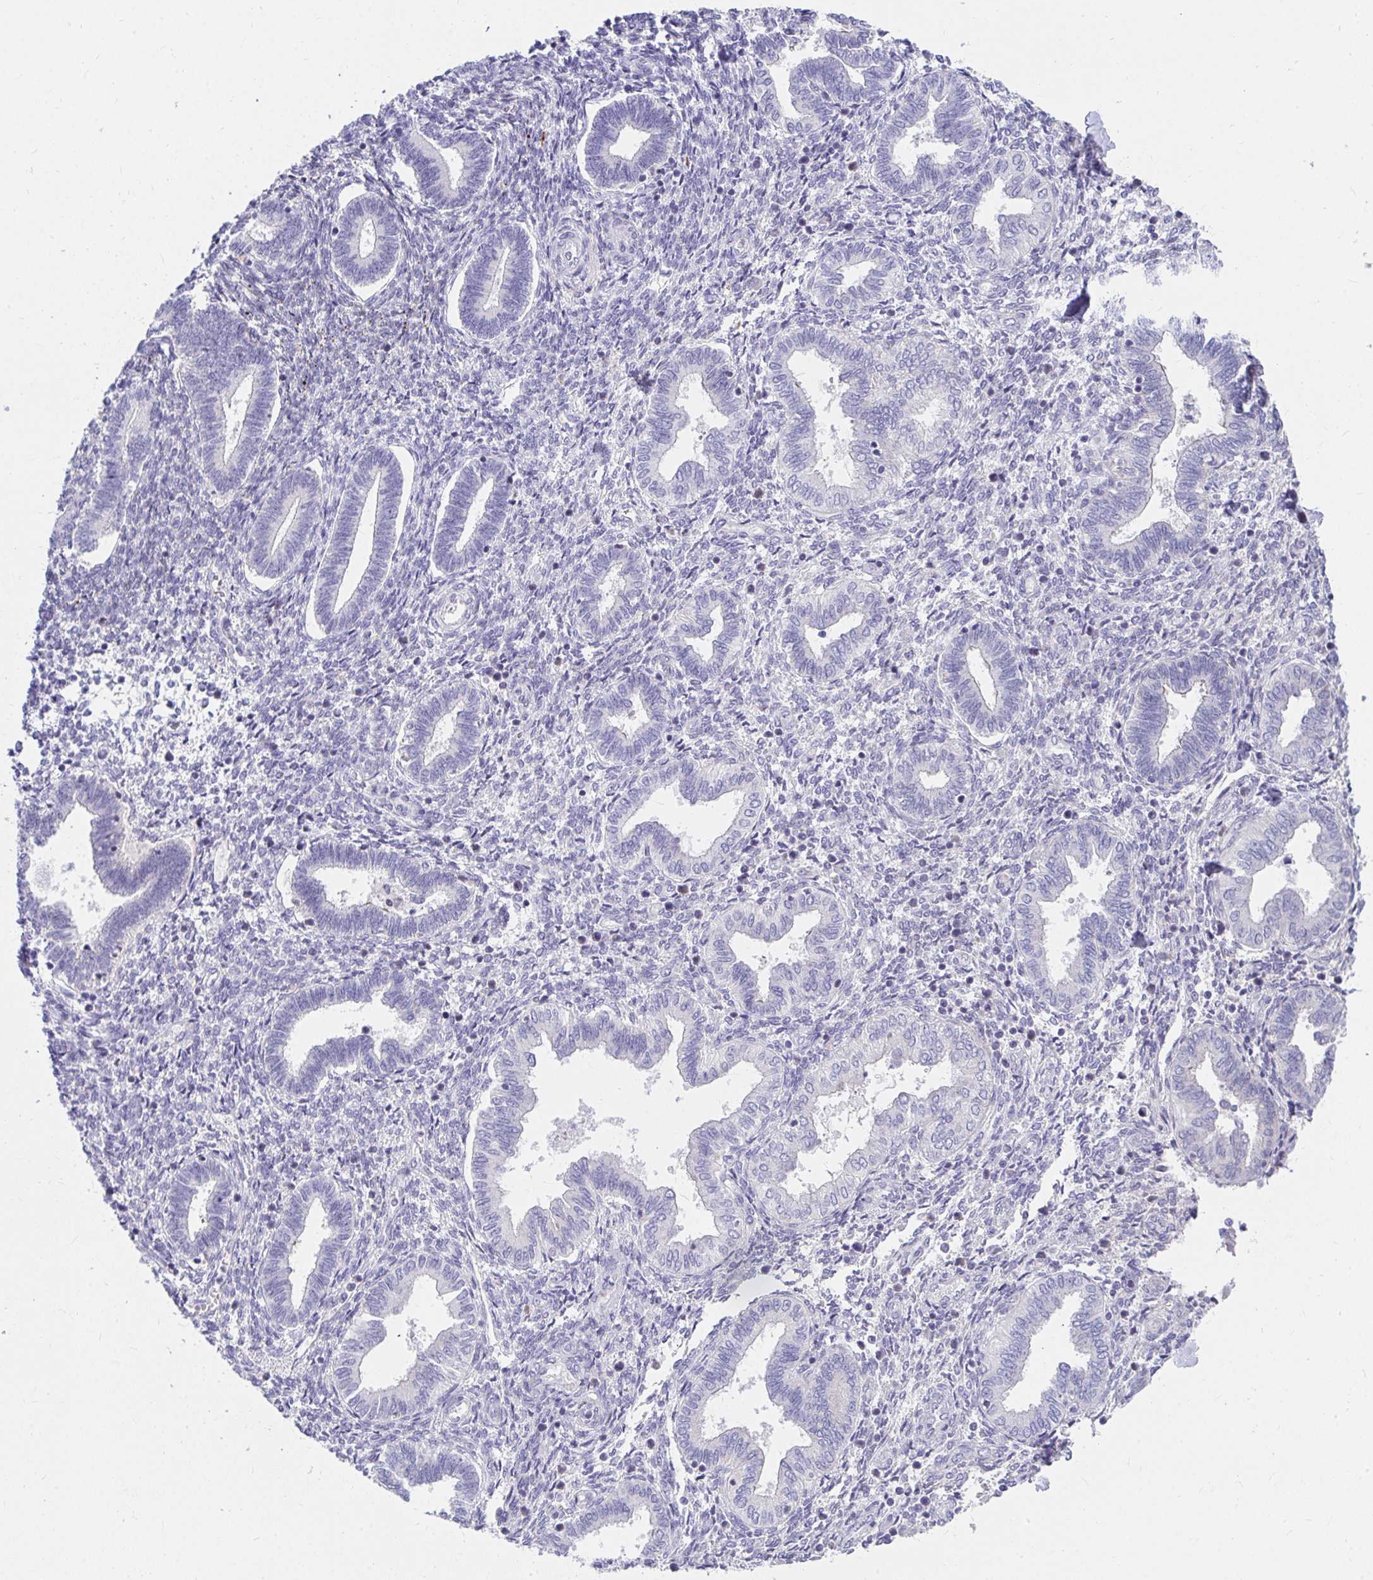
{"staining": {"intensity": "negative", "quantity": "none", "location": "none"}, "tissue": "endometrium", "cell_type": "Cells in endometrial stroma", "image_type": "normal", "snomed": [{"axis": "morphology", "description": "Normal tissue, NOS"}, {"axis": "topography", "description": "Endometrium"}], "caption": "Photomicrograph shows no protein expression in cells in endometrial stroma of benign endometrium.", "gene": "EXOC5", "patient": {"sex": "female", "age": 42}}